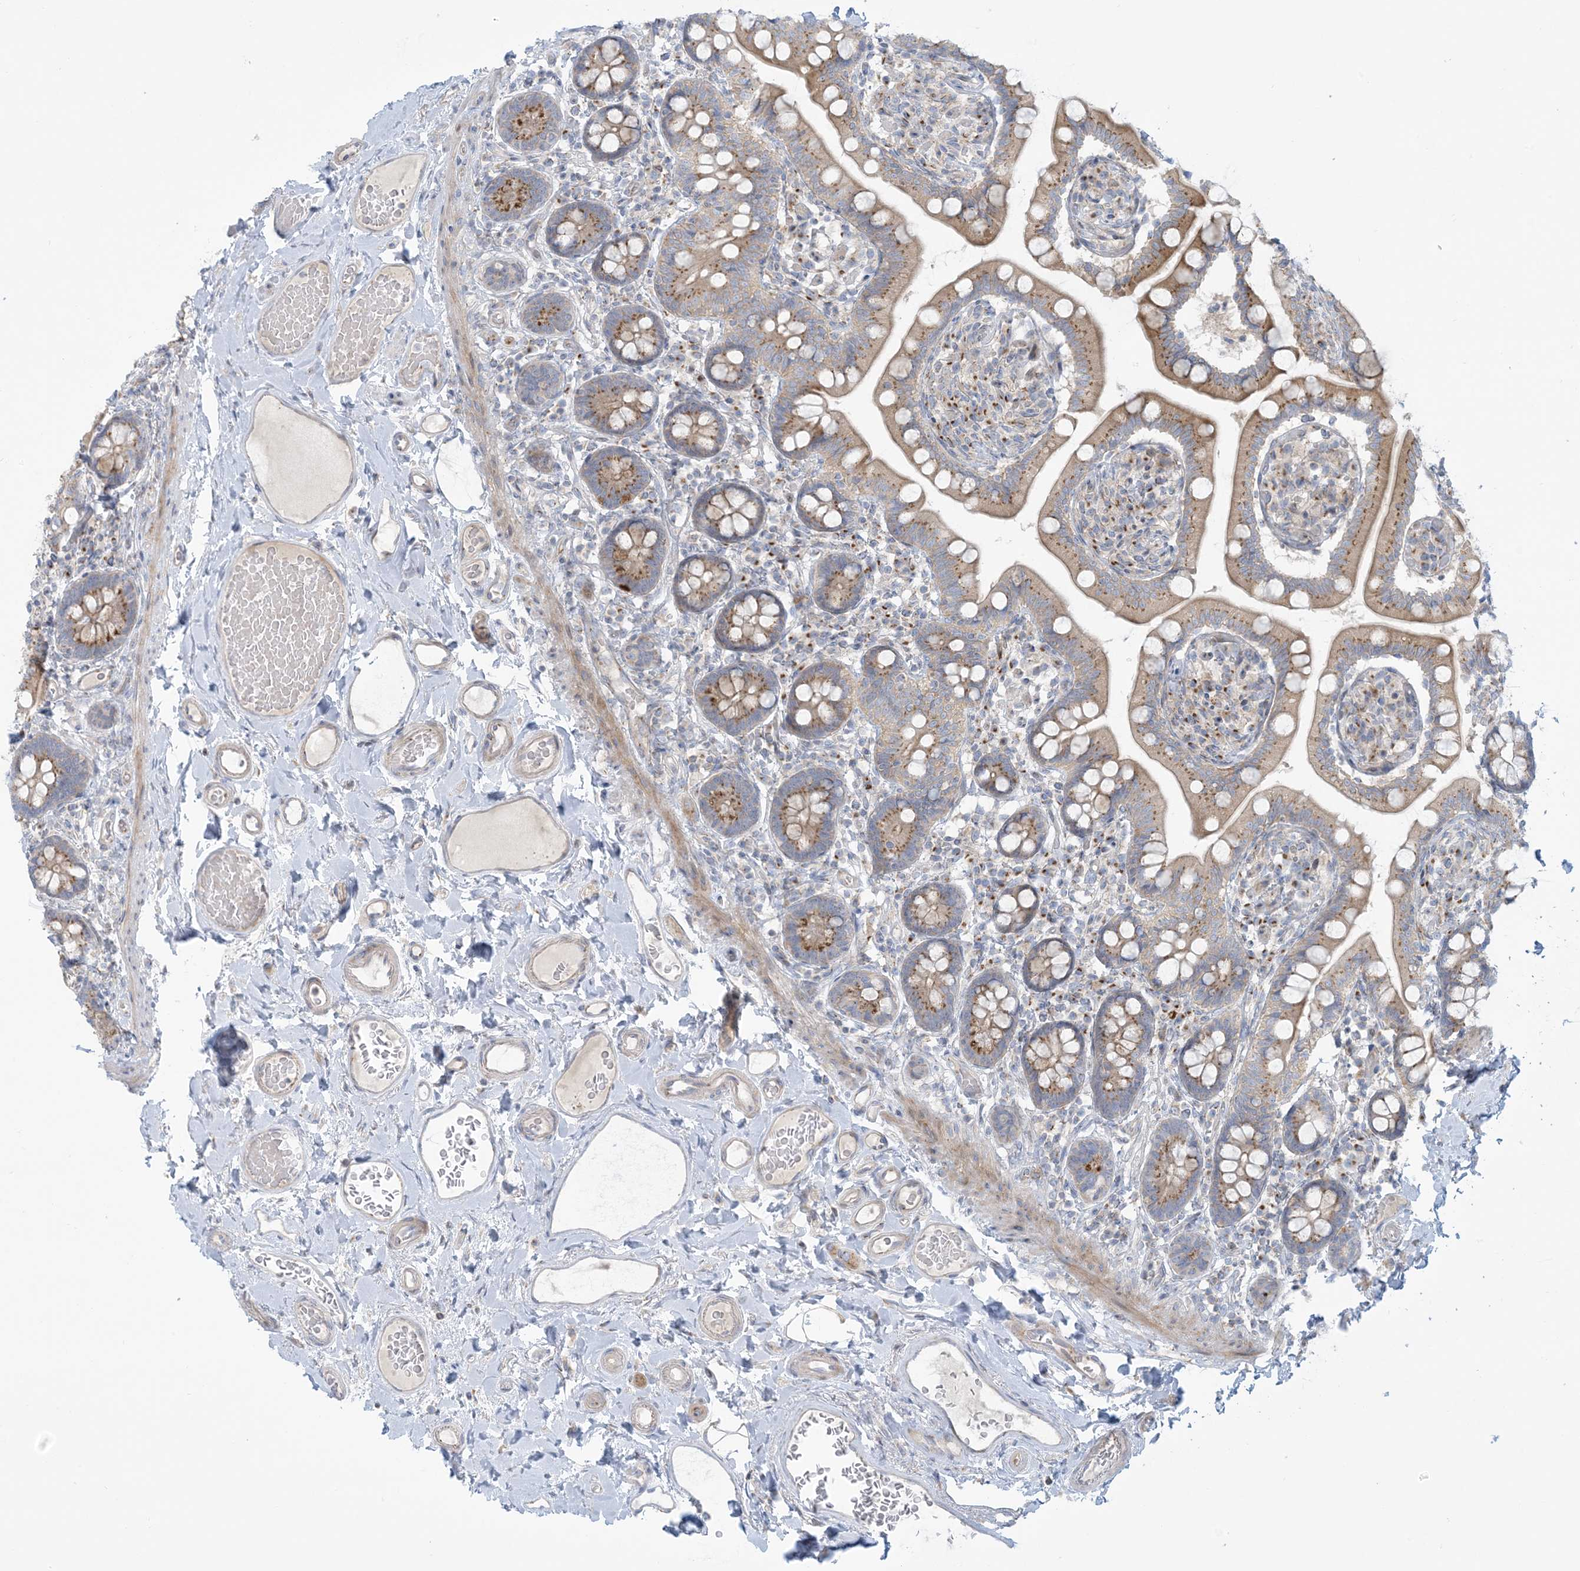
{"staining": {"intensity": "moderate", "quantity": ">75%", "location": "cytoplasmic/membranous"}, "tissue": "small intestine", "cell_type": "Glandular cells", "image_type": "normal", "snomed": [{"axis": "morphology", "description": "Normal tissue, NOS"}, {"axis": "topography", "description": "Small intestine"}], "caption": "Immunohistochemistry of normal small intestine displays medium levels of moderate cytoplasmic/membranous staining in approximately >75% of glandular cells.", "gene": "AFTPH", "patient": {"sex": "female", "age": 64}}